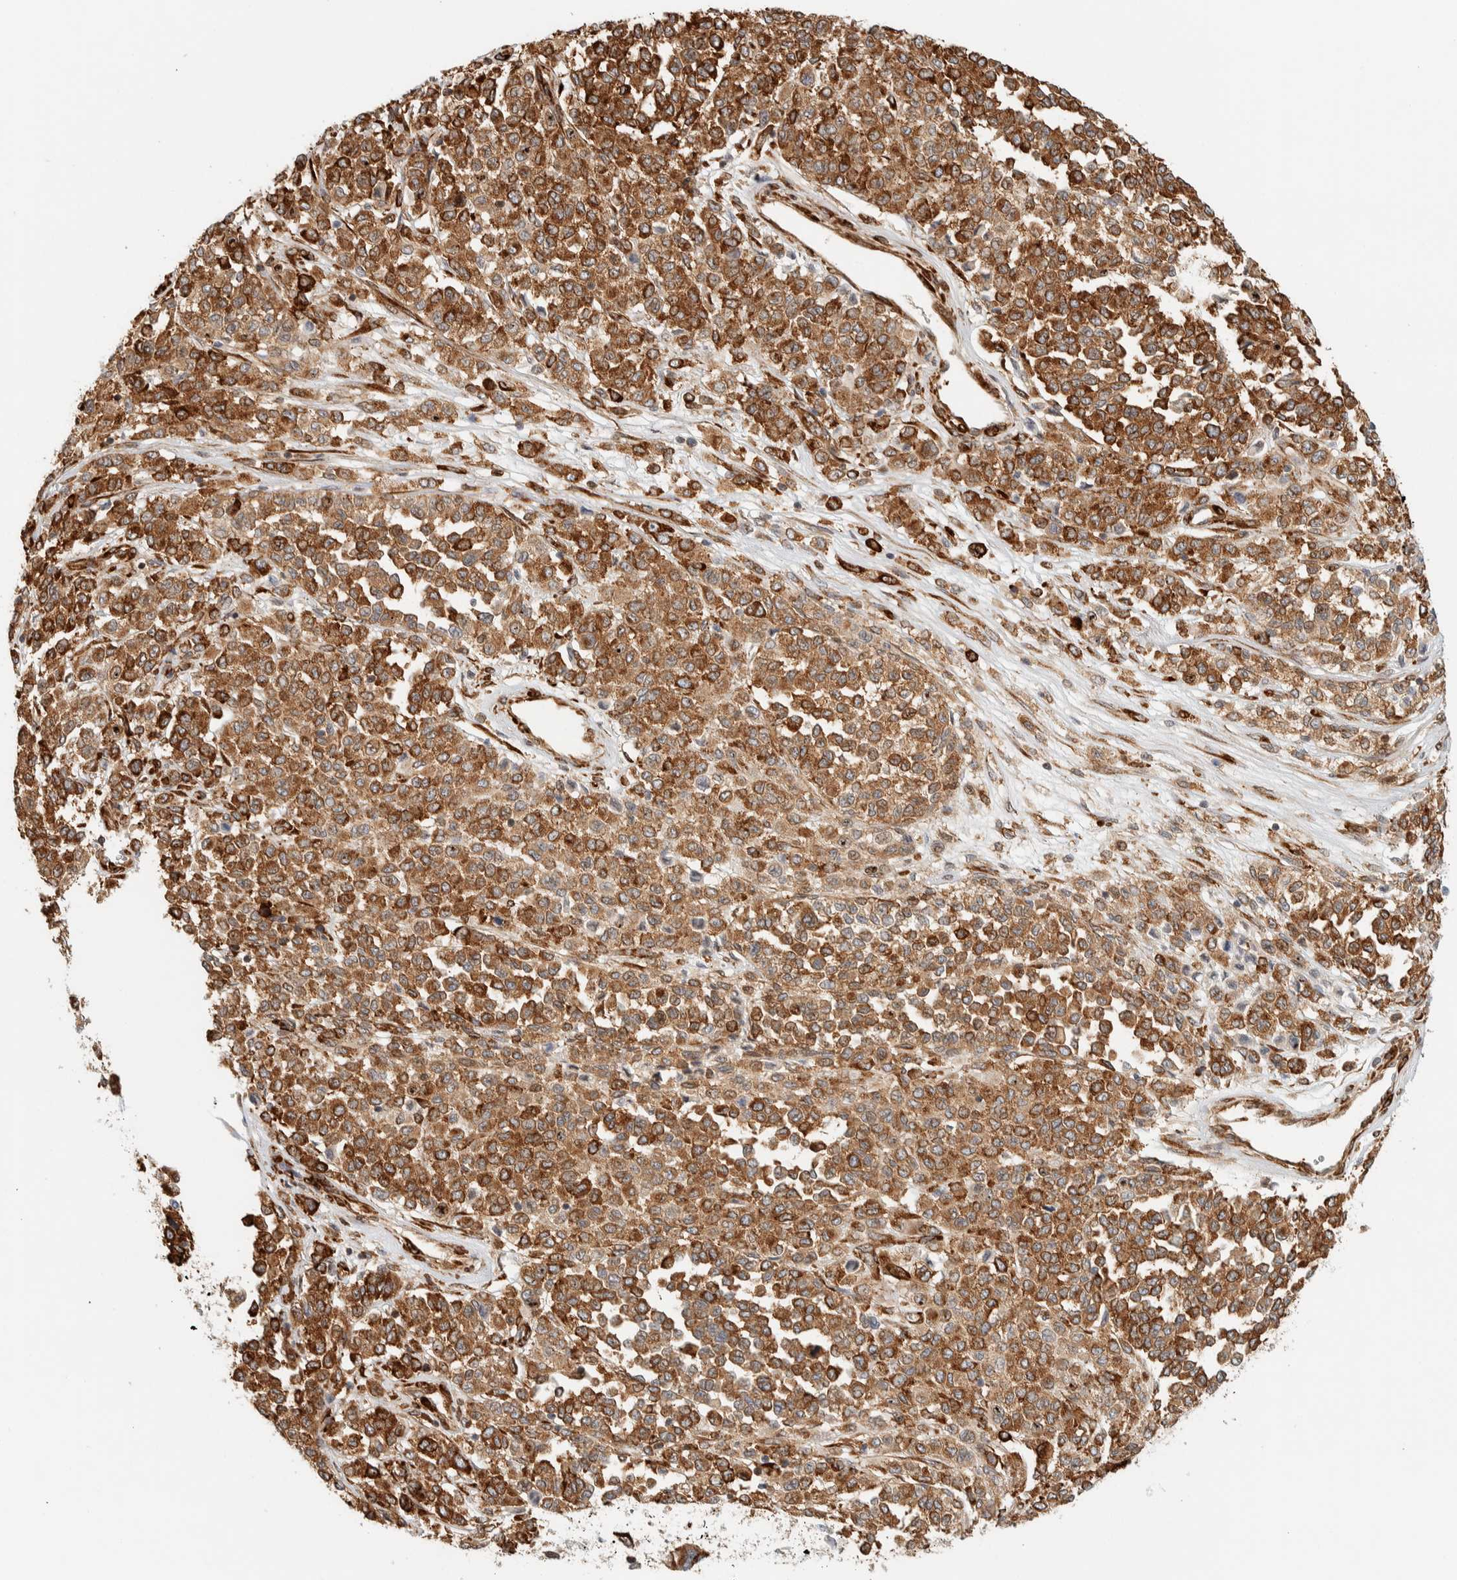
{"staining": {"intensity": "strong", "quantity": ">75%", "location": "cytoplasmic/membranous"}, "tissue": "melanoma", "cell_type": "Tumor cells", "image_type": "cancer", "snomed": [{"axis": "morphology", "description": "Malignant melanoma, Metastatic site"}, {"axis": "topography", "description": "Pancreas"}], "caption": "Immunohistochemistry histopathology image of malignant melanoma (metastatic site) stained for a protein (brown), which displays high levels of strong cytoplasmic/membranous staining in approximately >75% of tumor cells.", "gene": "LLGL2", "patient": {"sex": "female", "age": 30}}